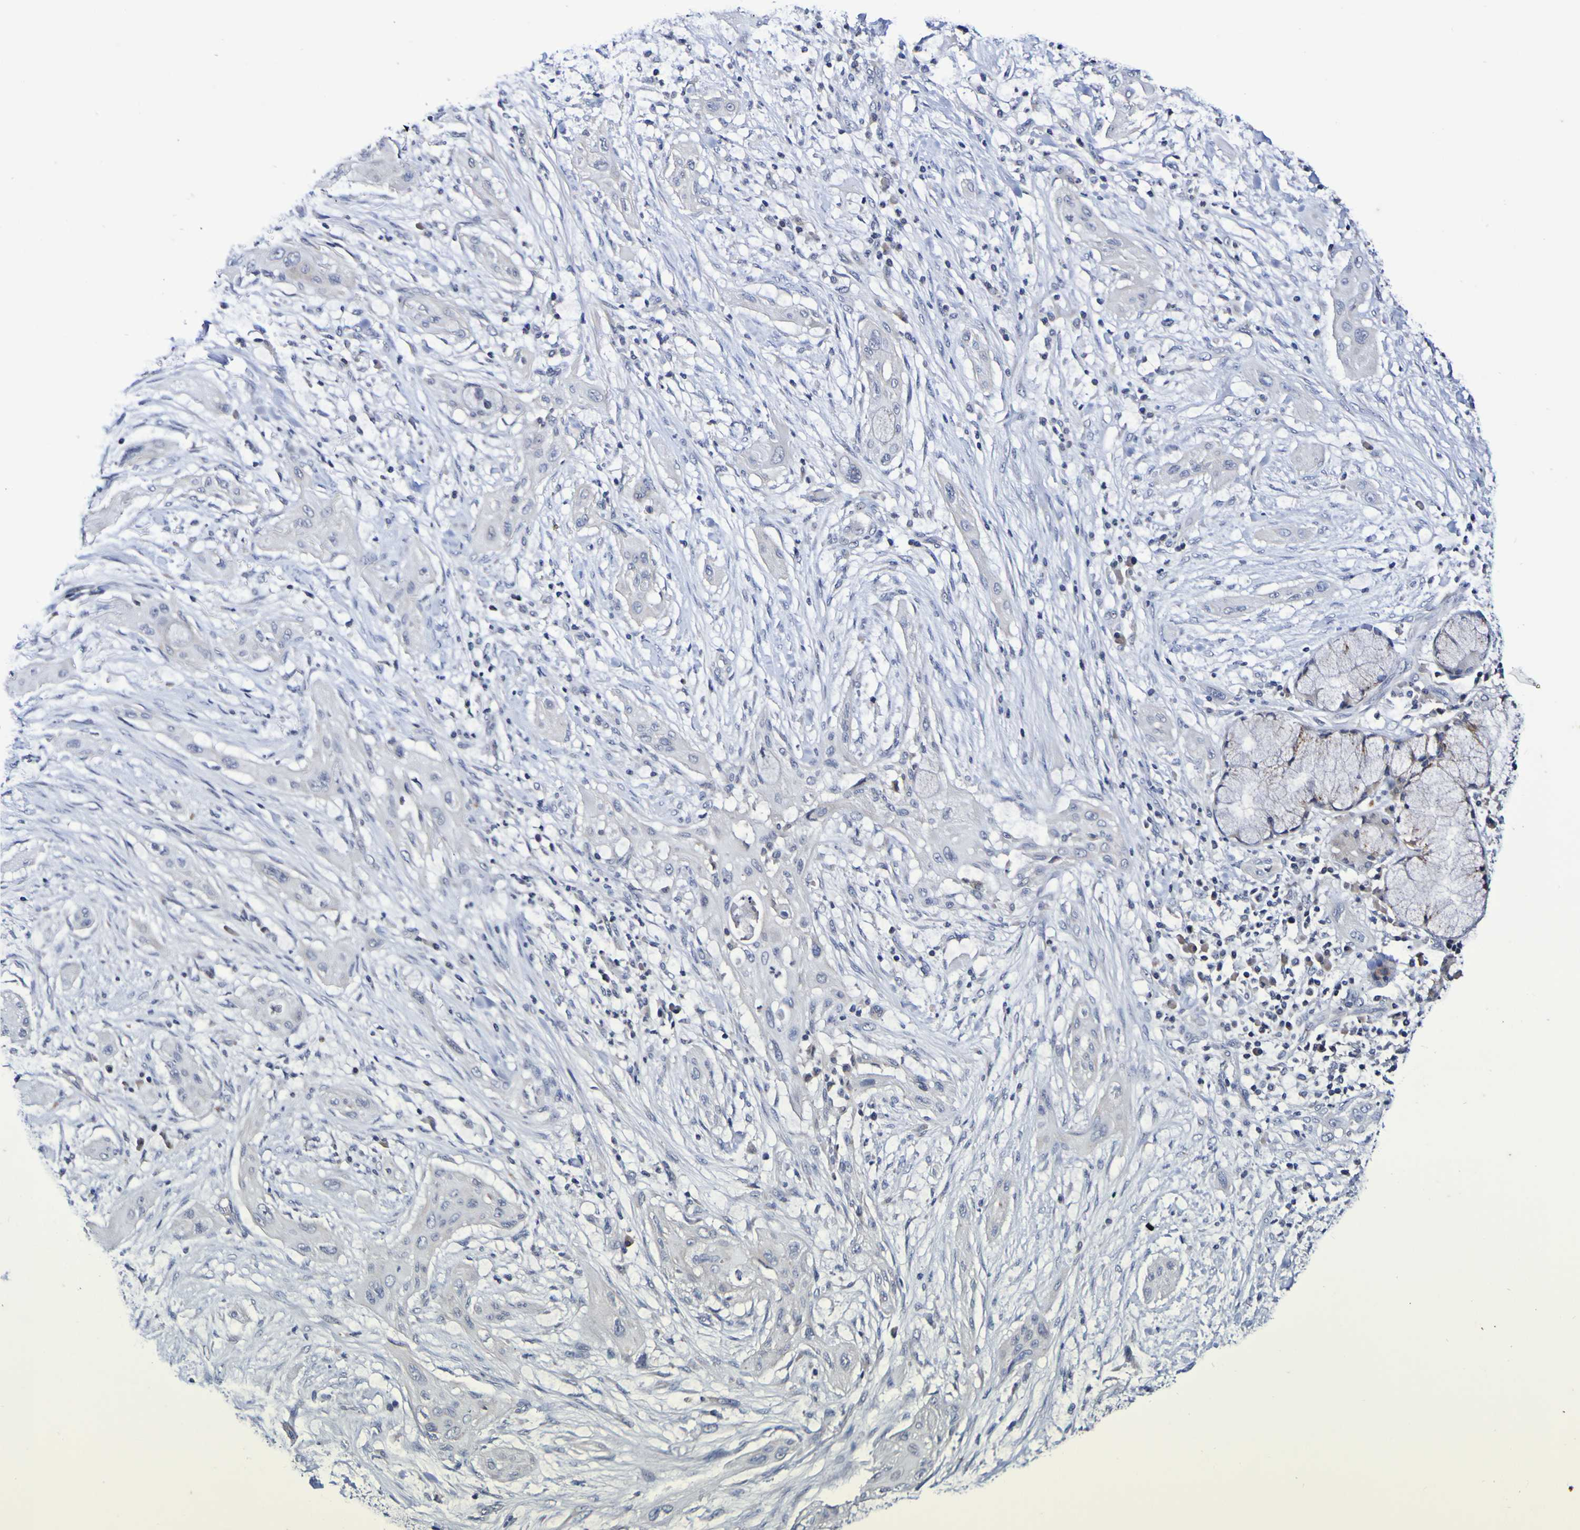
{"staining": {"intensity": "negative", "quantity": "none", "location": "none"}, "tissue": "lung cancer", "cell_type": "Tumor cells", "image_type": "cancer", "snomed": [{"axis": "morphology", "description": "Squamous cell carcinoma, NOS"}, {"axis": "topography", "description": "Lung"}], "caption": "Tumor cells are negative for protein expression in human squamous cell carcinoma (lung).", "gene": "PTP4A2", "patient": {"sex": "female", "age": 47}}